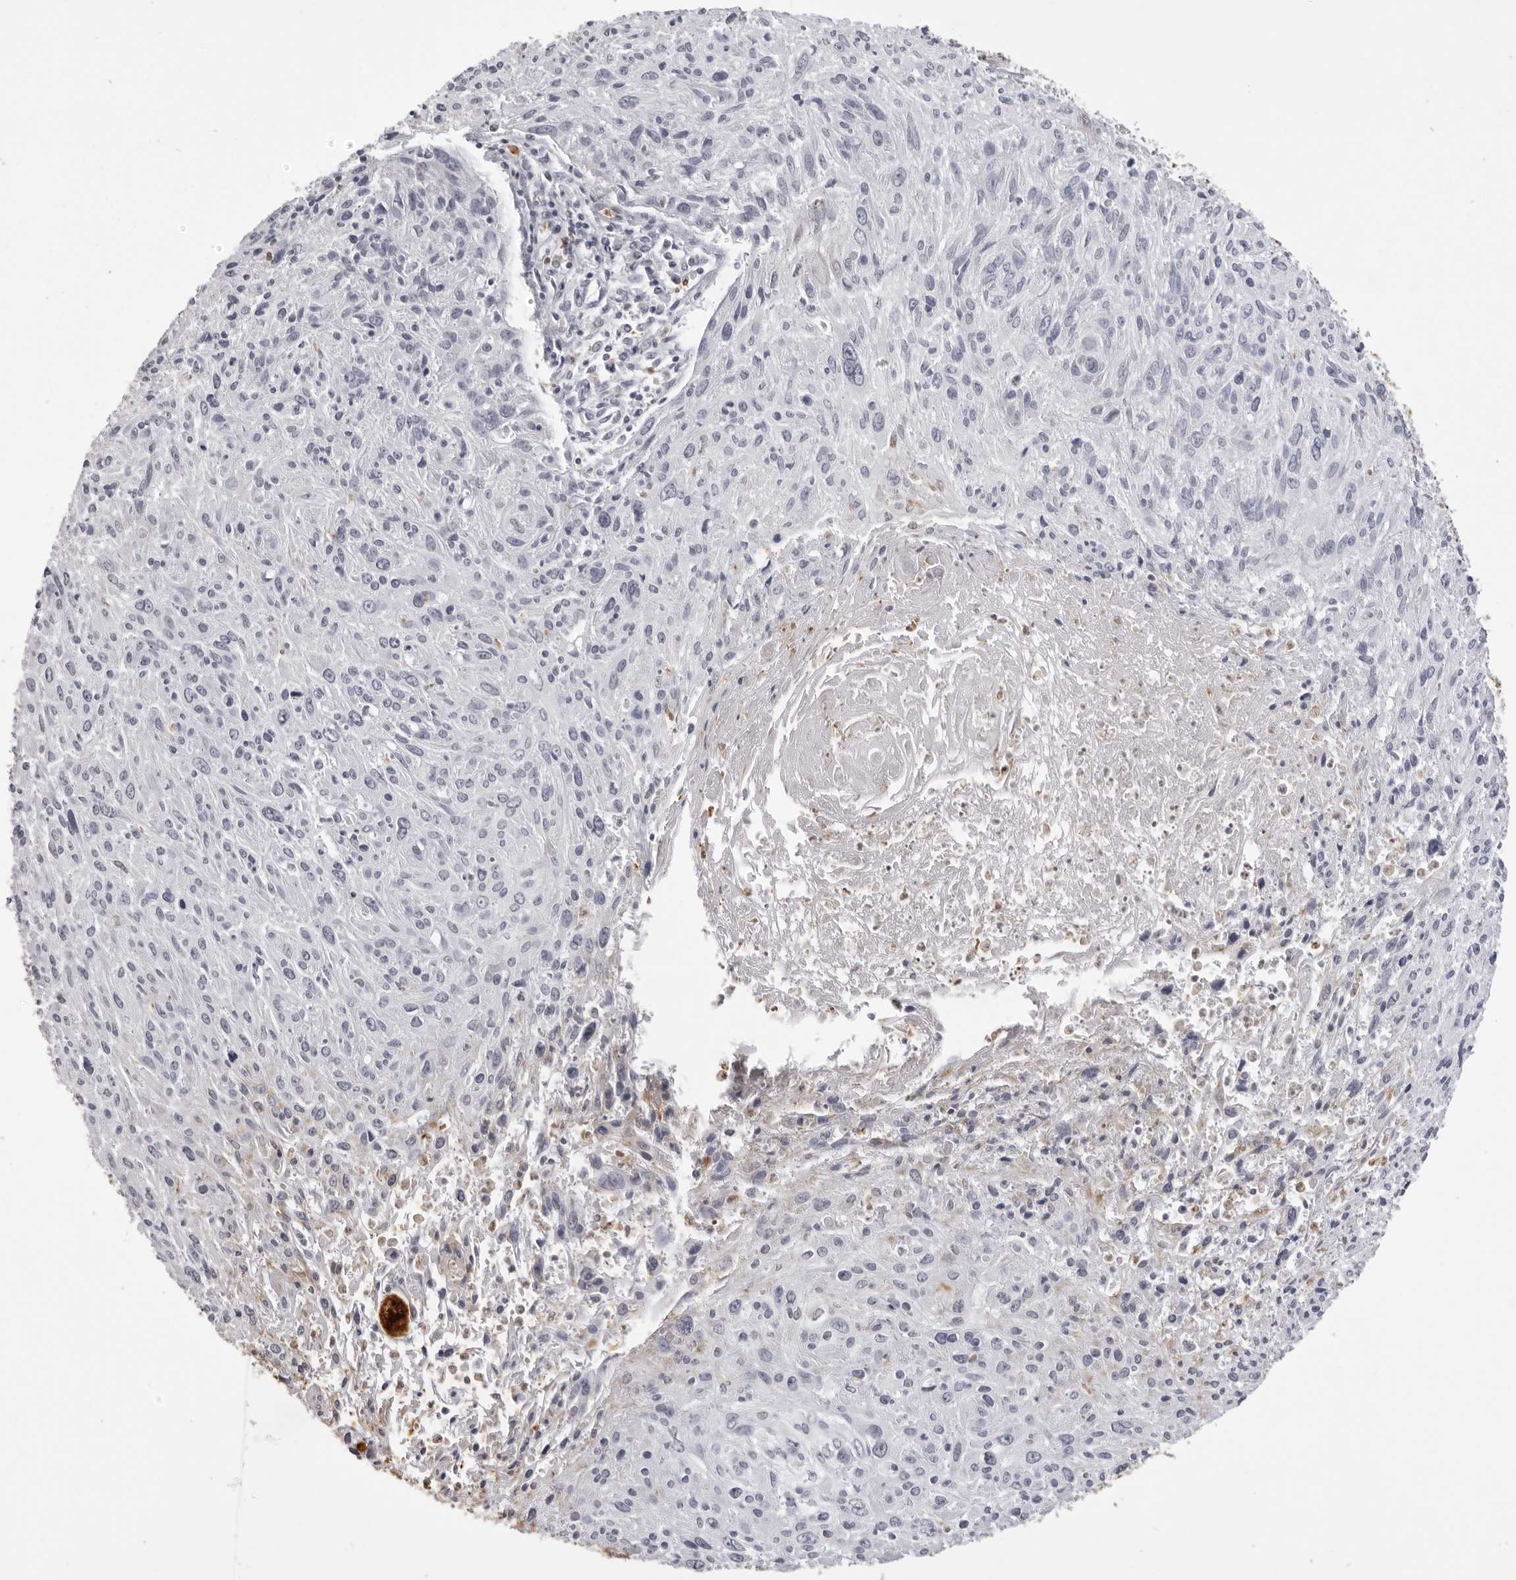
{"staining": {"intensity": "negative", "quantity": "none", "location": "none"}, "tissue": "cervical cancer", "cell_type": "Tumor cells", "image_type": "cancer", "snomed": [{"axis": "morphology", "description": "Squamous cell carcinoma, NOS"}, {"axis": "topography", "description": "Cervix"}], "caption": "A histopathology image of cervical squamous cell carcinoma stained for a protein shows no brown staining in tumor cells.", "gene": "IL31", "patient": {"sex": "female", "age": 51}}